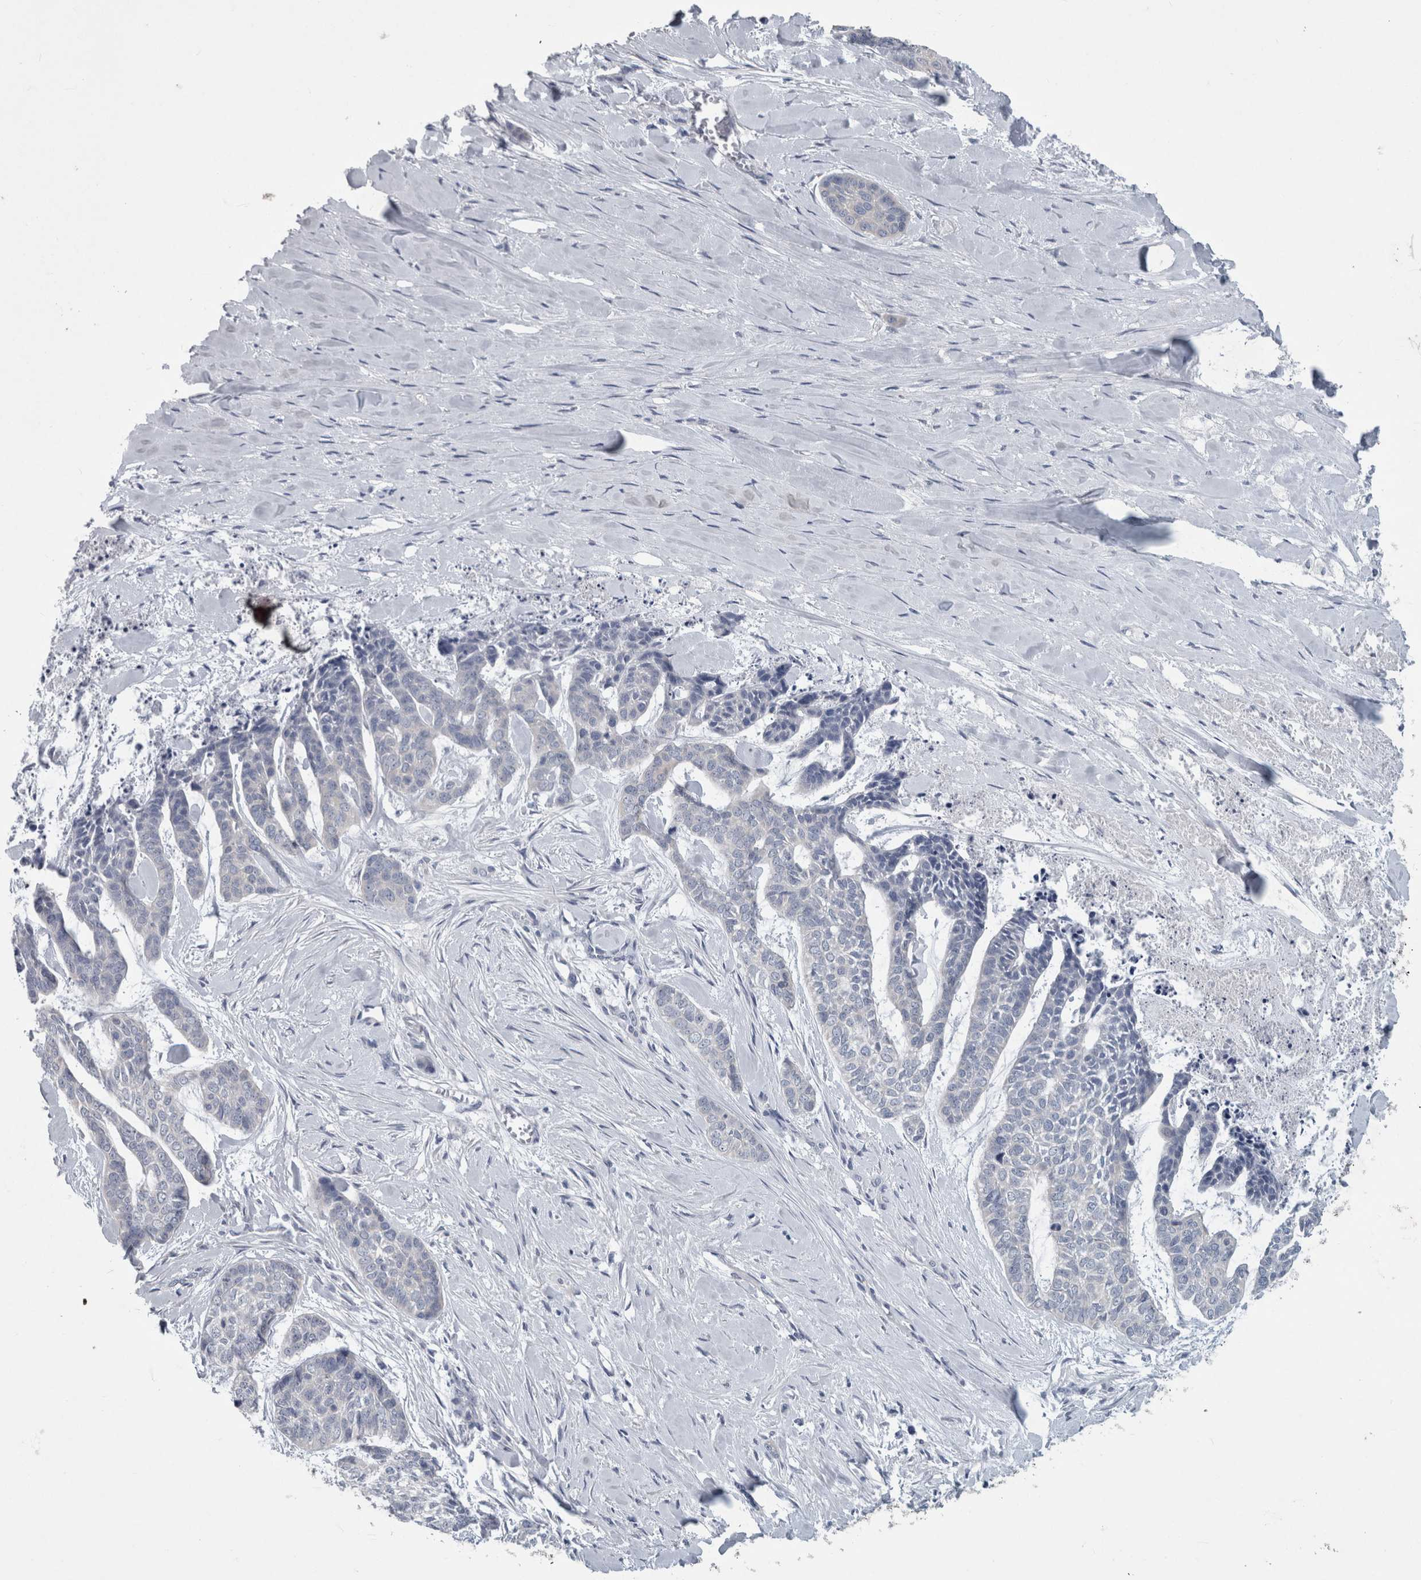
{"staining": {"intensity": "negative", "quantity": "none", "location": "none"}, "tissue": "skin cancer", "cell_type": "Tumor cells", "image_type": "cancer", "snomed": [{"axis": "morphology", "description": "Basal cell carcinoma"}, {"axis": "topography", "description": "Skin"}], "caption": "Protein analysis of skin cancer reveals no significant staining in tumor cells.", "gene": "FAM83H", "patient": {"sex": "female", "age": 64}}